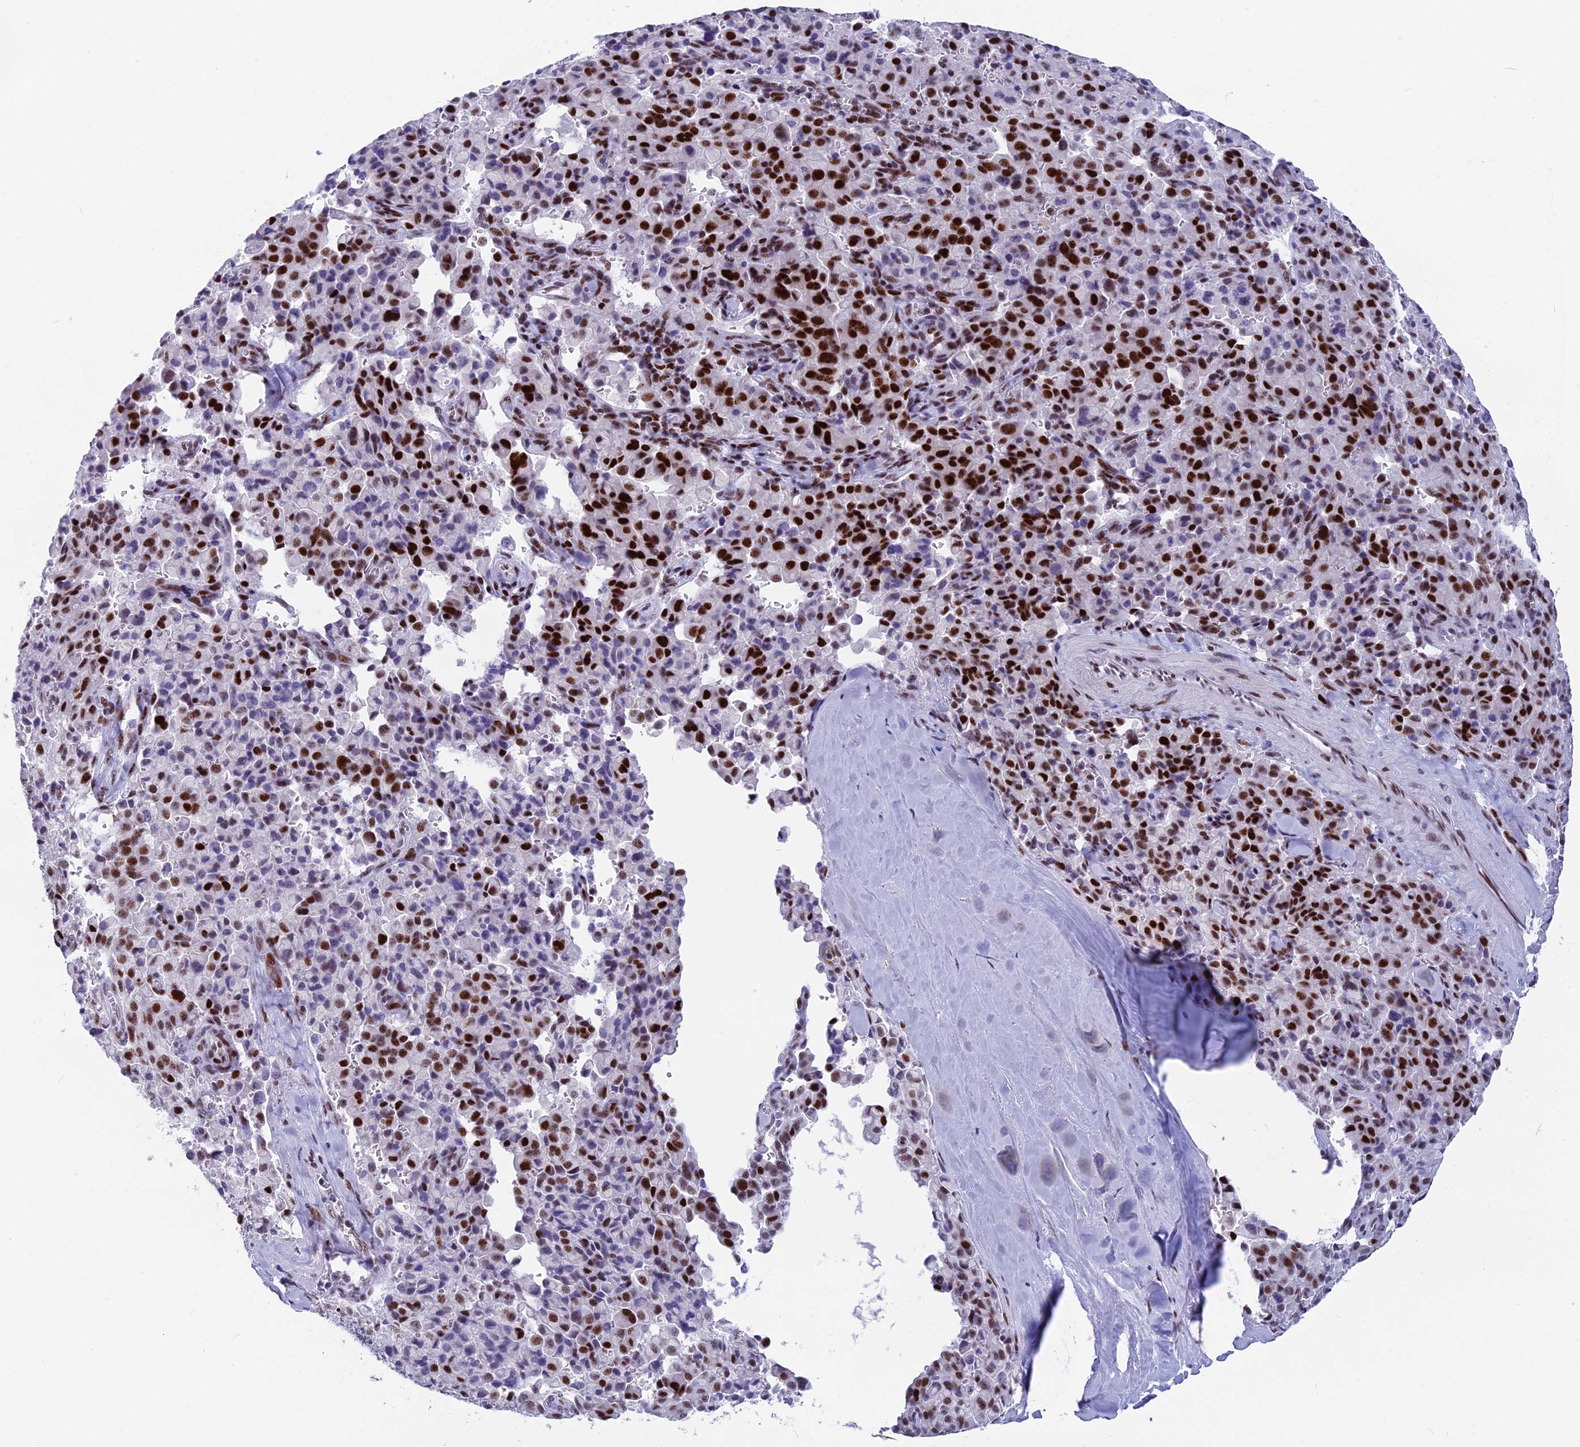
{"staining": {"intensity": "strong", "quantity": "25%-75%", "location": "nuclear"}, "tissue": "pancreatic cancer", "cell_type": "Tumor cells", "image_type": "cancer", "snomed": [{"axis": "morphology", "description": "Adenocarcinoma, NOS"}, {"axis": "topography", "description": "Pancreas"}], "caption": "Immunohistochemical staining of human pancreatic cancer (adenocarcinoma) reveals high levels of strong nuclear positivity in approximately 25%-75% of tumor cells.", "gene": "NSA2", "patient": {"sex": "male", "age": 65}}